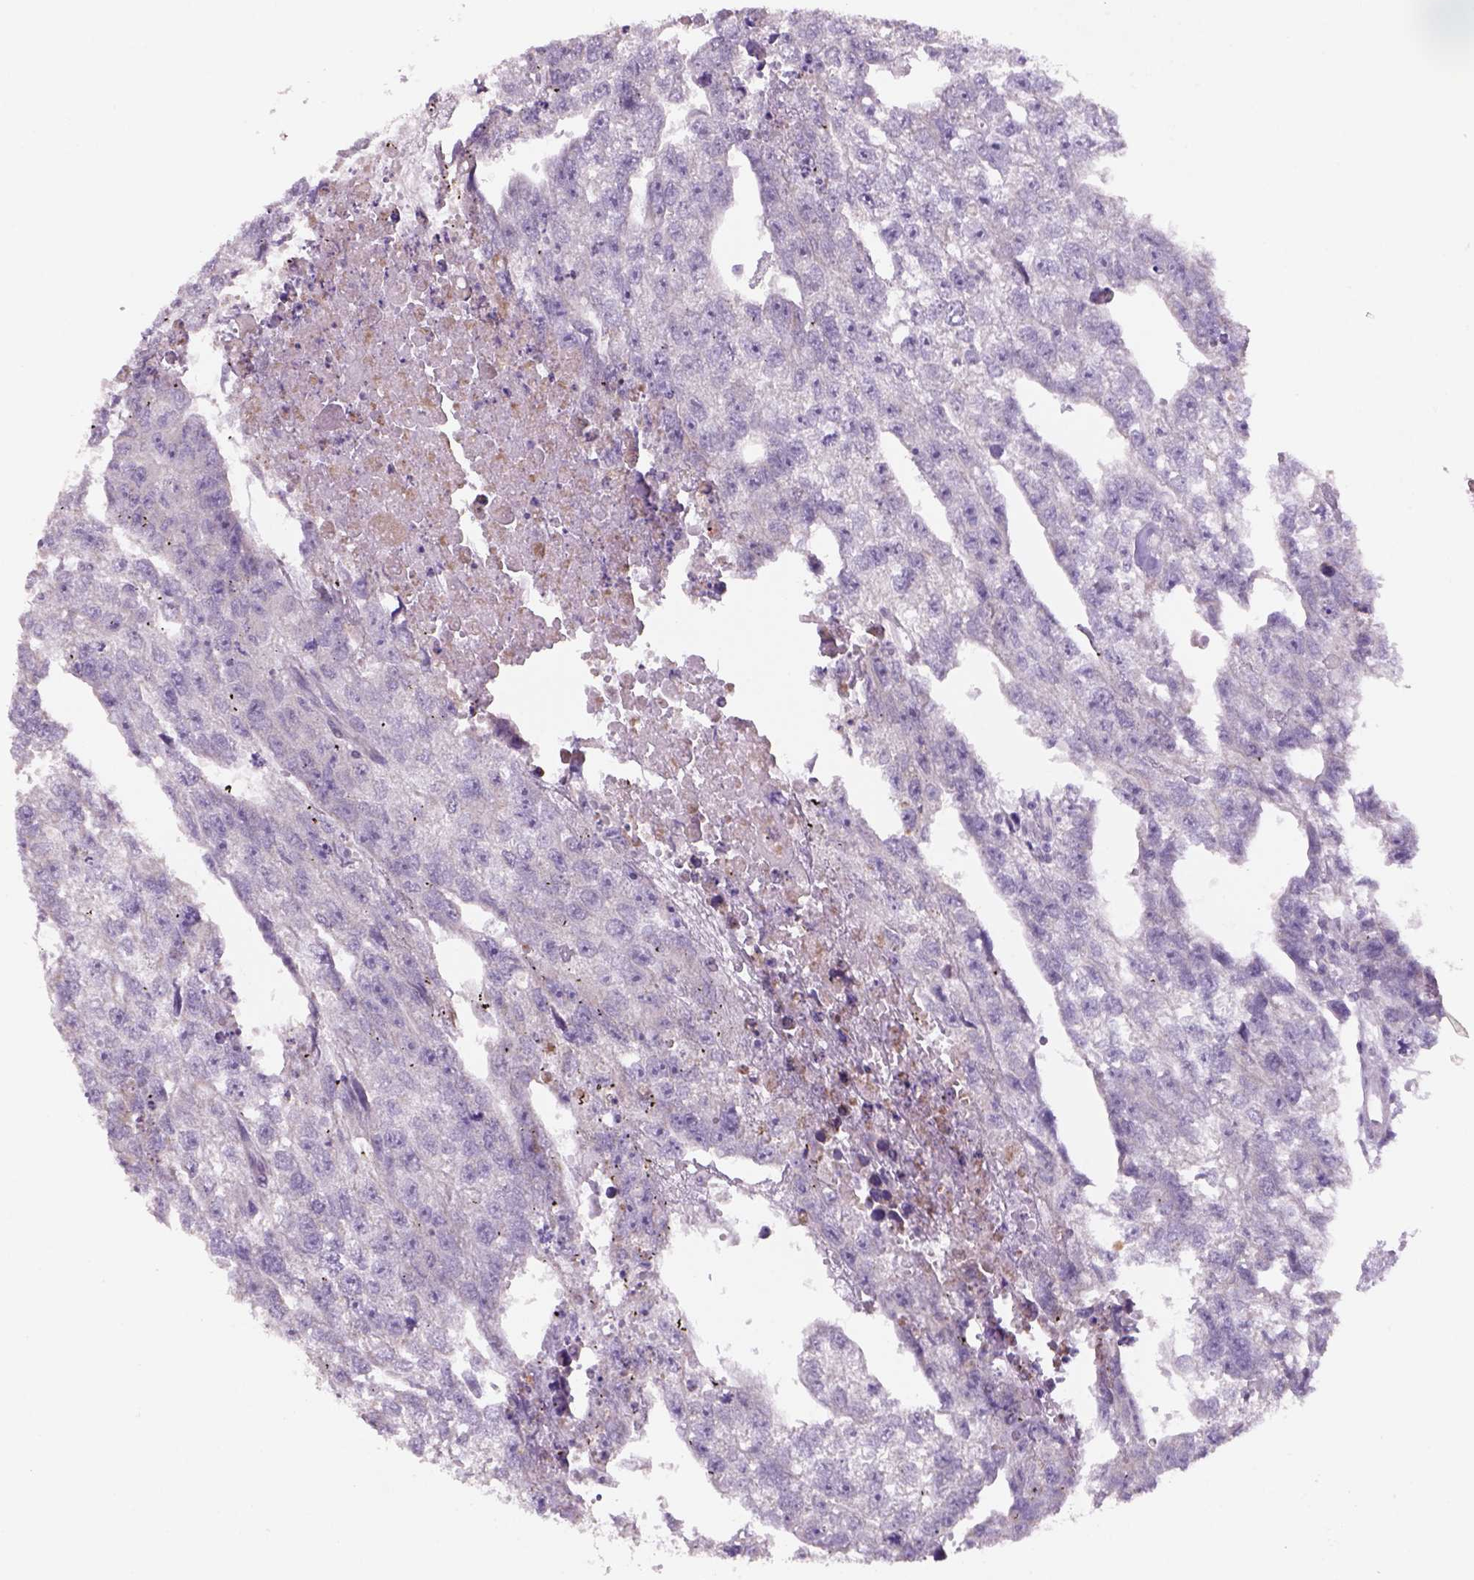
{"staining": {"intensity": "negative", "quantity": "none", "location": "none"}, "tissue": "testis cancer", "cell_type": "Tumor cells", "image_type": "cancer", "snomed": [{"axis": "morphology", "description": "Carcinoma, Embryonal, NOS"}, {"axis": "morphology", "description": "Teratoma, malignant, NOS"}, {"axis": "topography", "description": "Testis"}], "caption": "The IHC image has no significant positivity in tumor cells of testis teratoma (malignant) tissue.", "gene": "ADGRV1", "patient": {"sex": "male", "age": 44}}